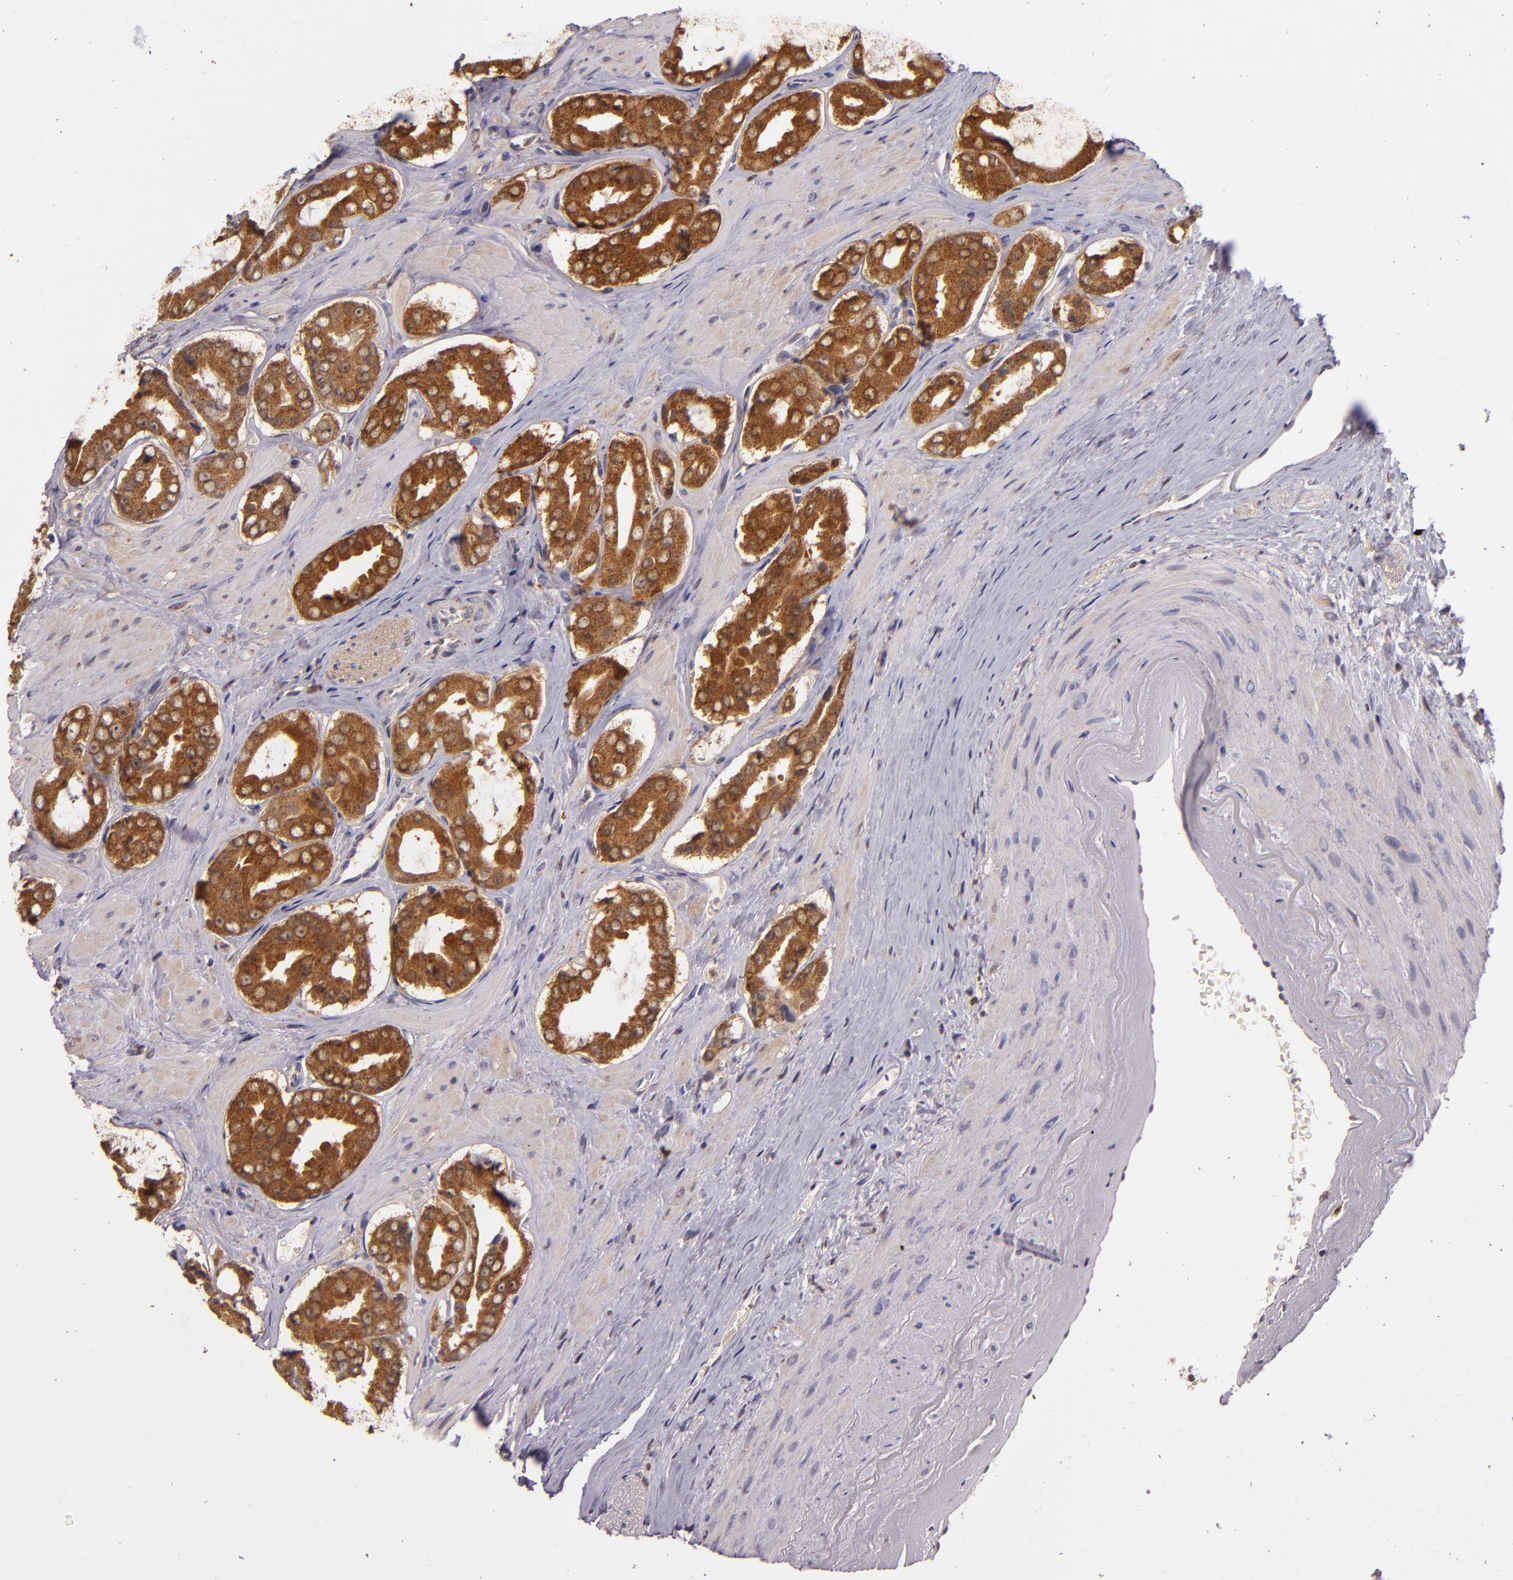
{"staining": {"intensity": "strong", "quantity": ">75%", "location": "cytoplasmic/membranous"}, "tissue": "prostate cancer", "cell_type": "Tumor cells", "image_type": "cancer", "snomed": [{"axis": "morphology", "description": "Adenocarcinoma, Low grade"}, {"axis": "topography", "description": "Prostate"}], "caption": "Strong cytoplasmic/membranous staining is present in about >75% of tumor cells in adenocarcinoma (low-grade) (prostate). The protein of interest is shown in brown color, while the nuclei are stained blue.", "gene": "FHIT", "patient": {"sex": "male", "age": 59}}